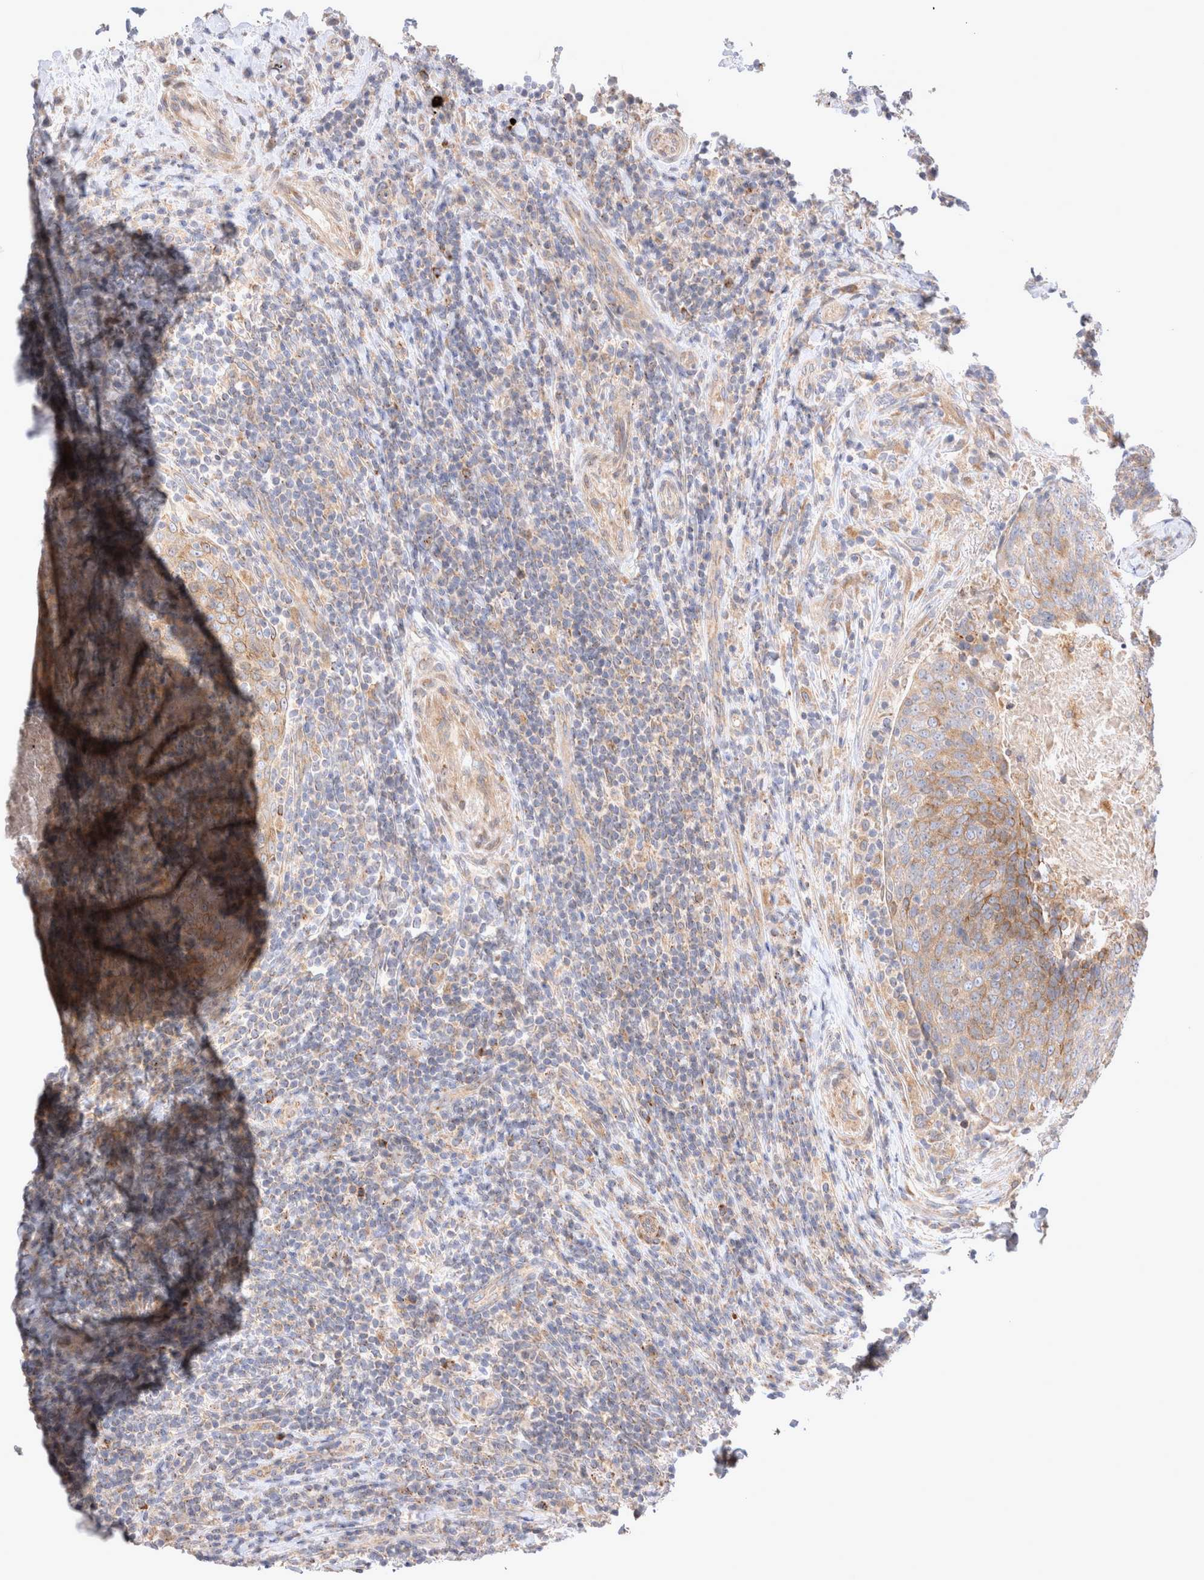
{"staining": {"intensity": "moderate", "quantity": ">75%", "location": "cytoplasmic/membranous"}, "tissue": "head and neck cancer", "cell_type": "Tumor cells", "image_type": "cancer", "snomed": [{"axis": "morphology", "description": "Squamous cell carcinoma, NOS"}, {"axis": "morphology", "description": "Squamous cell carcinoma, metastatic, NOS"}, {"axis": "topography", "description": "Lymph node"}, {"axis": "topography", "description": "Head-Neck"}], "caption": "Moderate cytoplasmic/membranous staining is present in approximately >75% of tumor cells in head and neck cancer (metastatic squamous cell carcinoma).", "gene": "NPC1", "patient": {"sex": "male", "age": 62}}